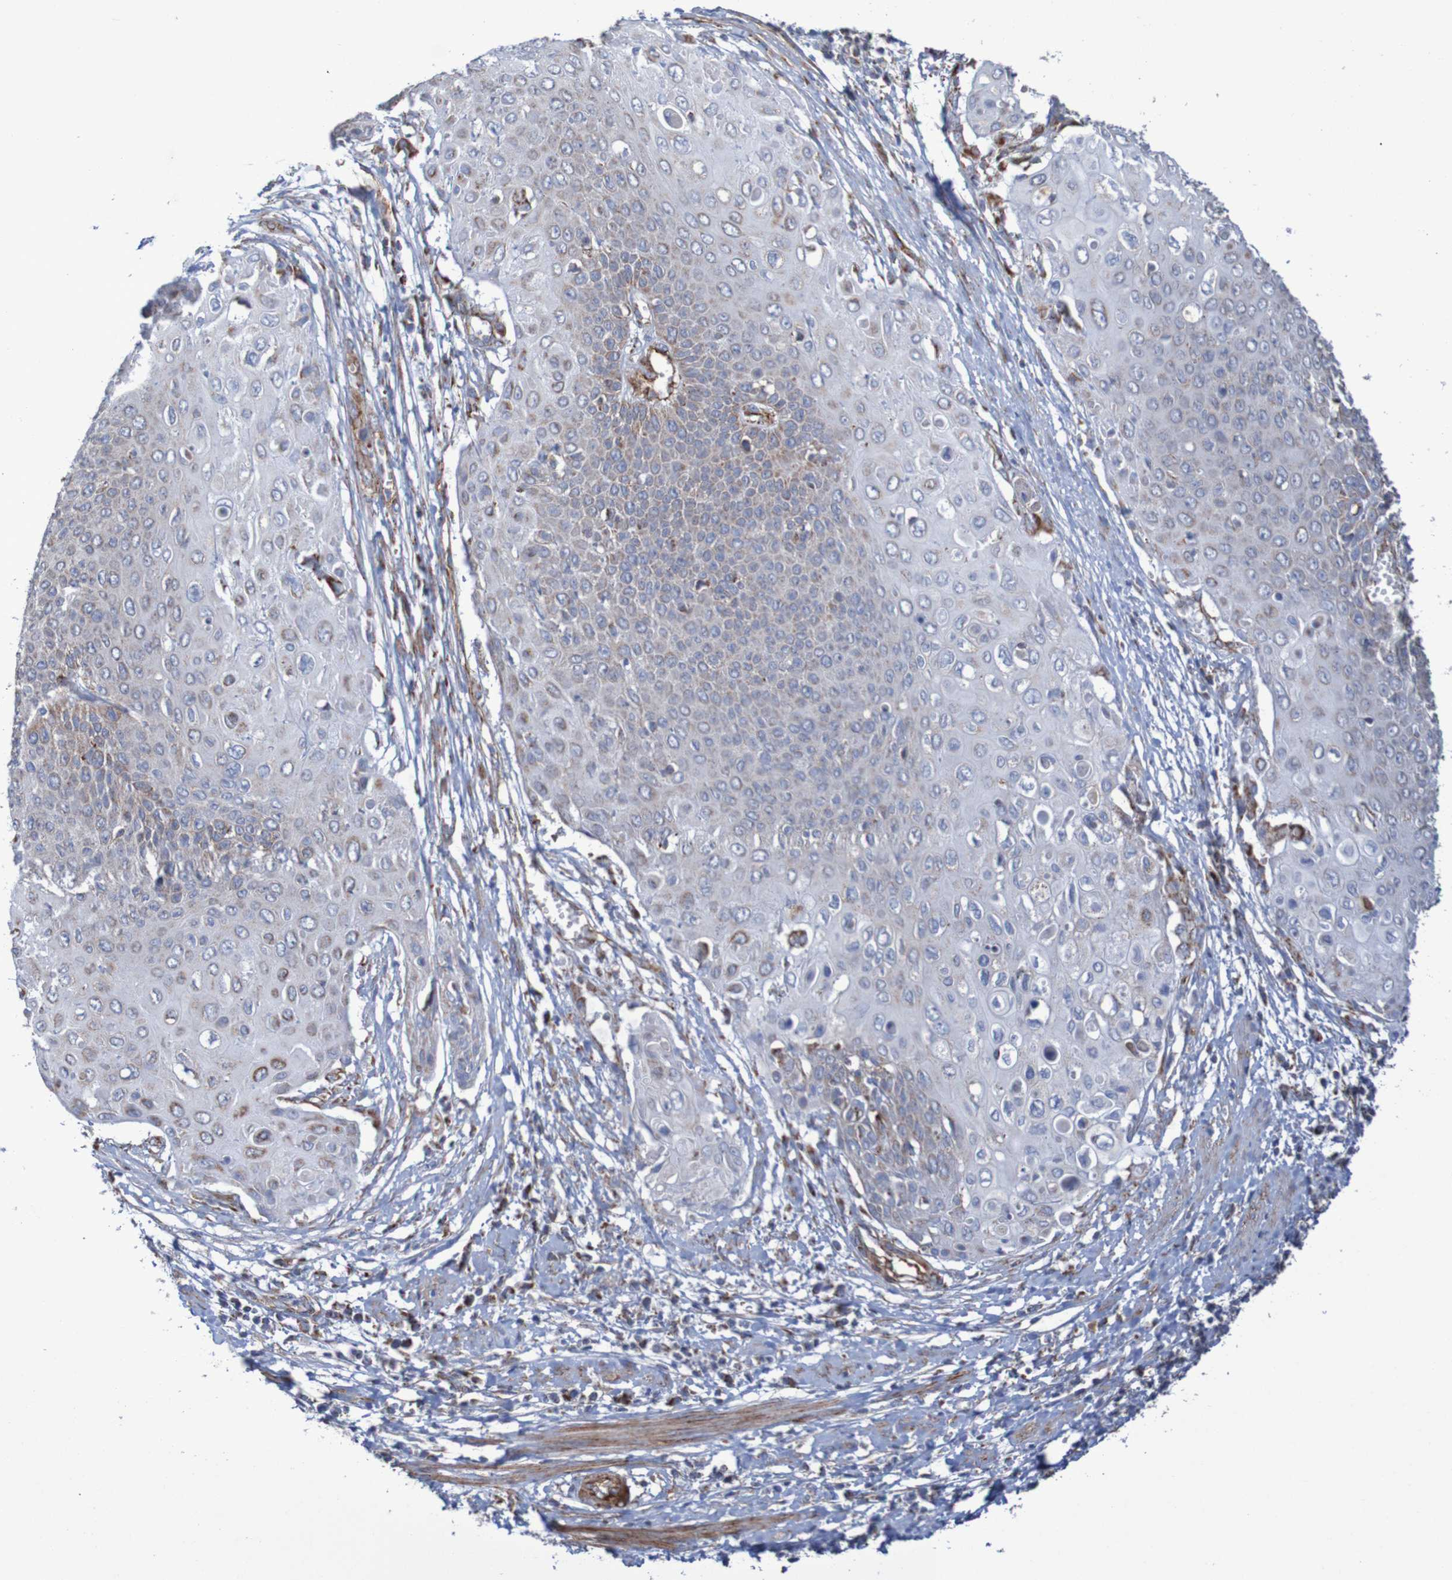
{"staining": {"intensity": "moderate", "quantity": "<25%", "location": "cytoplasmic/membranous"}, "tissue": "cervical cancer", "cell_type": "Tumor cells", "image_type": "cancer", "snomed": [{"axis": "morphology", "description": "Squamous cell carcinoma, NOS"}, {"axis": "topography", "description": "Cervix"}], "caption": "Tumor cells reveal moderate cytoplasmic/membranous expression in approximately <25% of cells in cervical cancer (squamous cell carcinoma).", "gene": "MMEL1", "patient": {"sex": "female", "age": 39}}